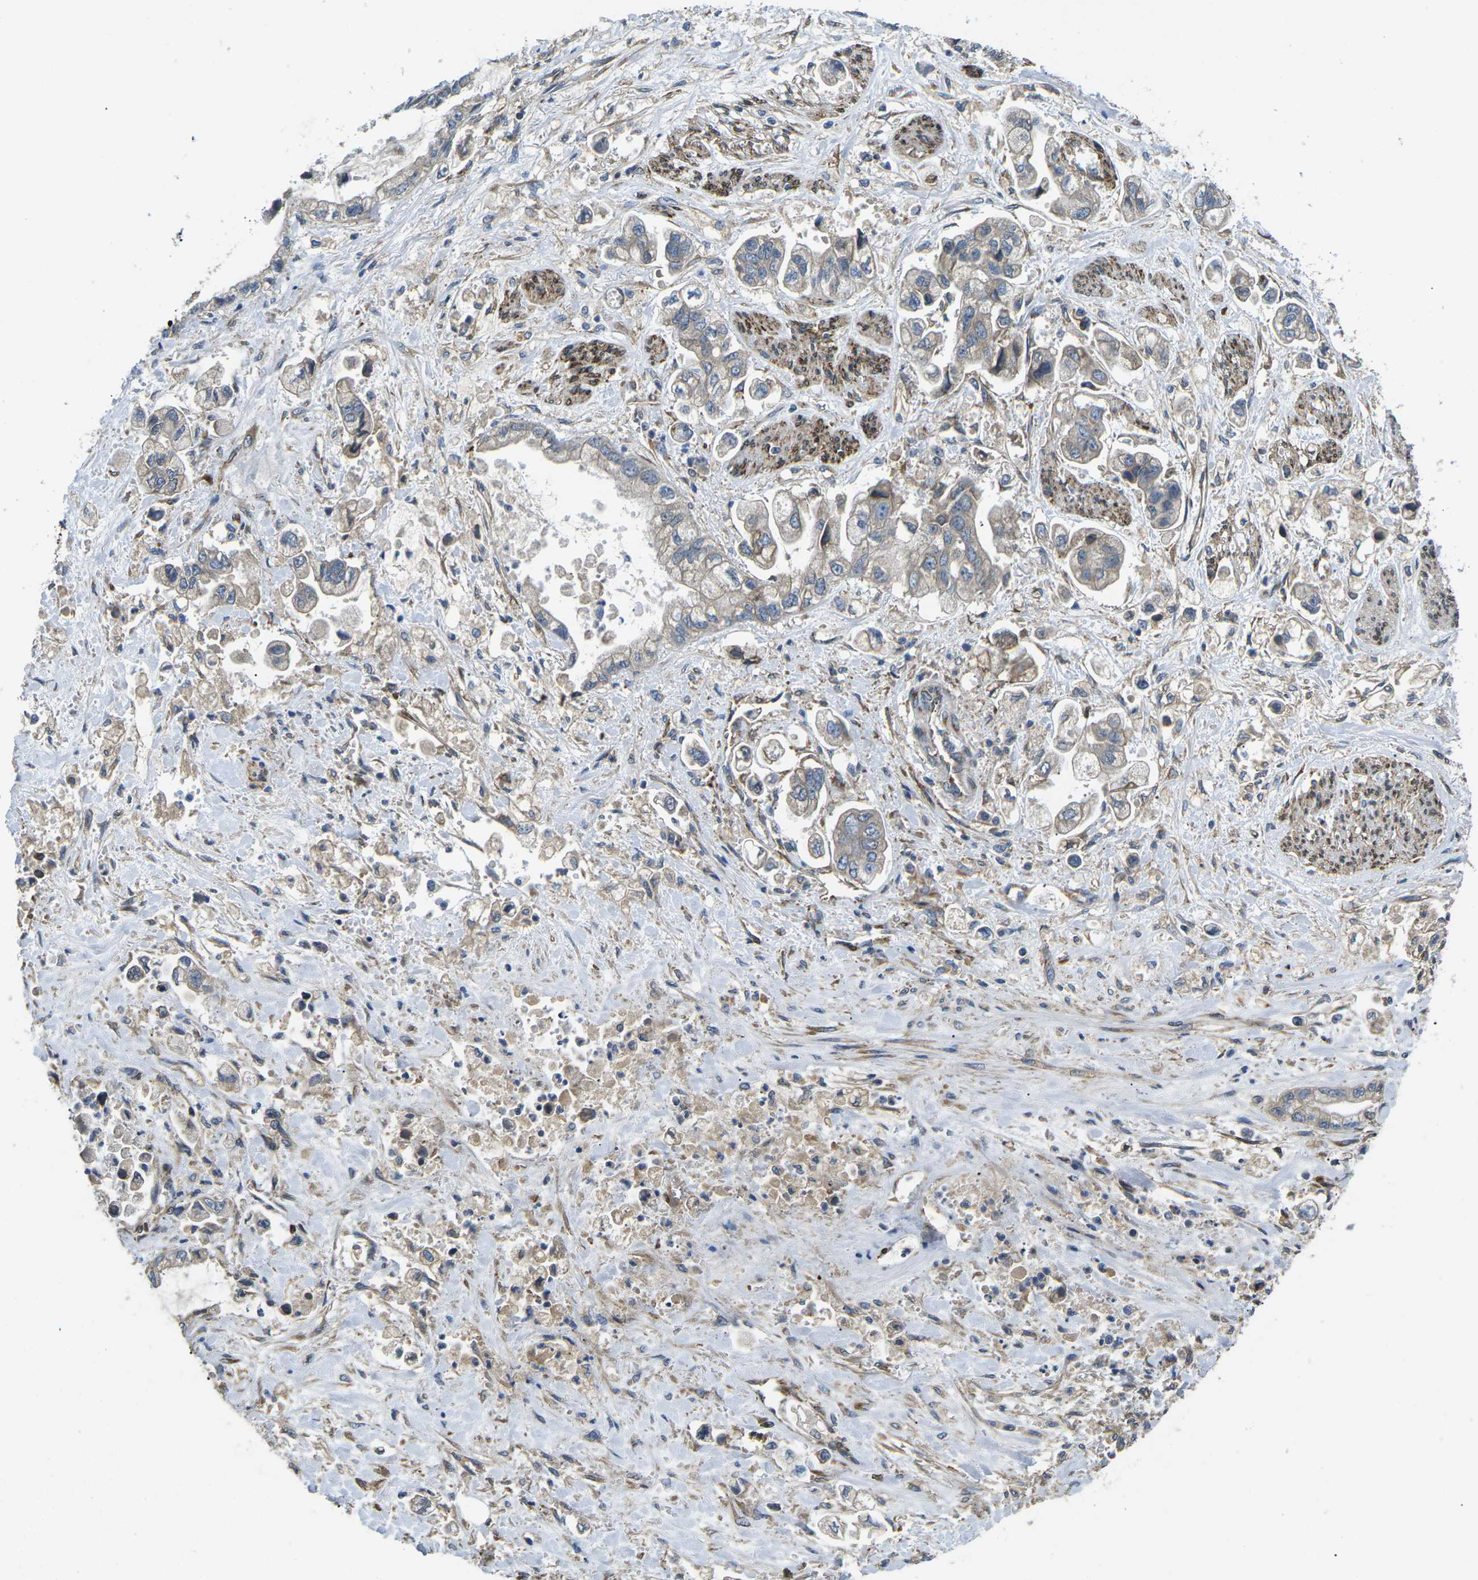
{"staining": {"intensity": "weak", "quantity": "<25%", "location": "cytoplasmic/membranous"}, "tissue": "stomach cancer", "cell_type": "Tumor cells", "image_type": "cancer", "snomed": [{"axis": "morphology", "description": "Normal tissue, NOS"}, {"axis": "morphology", "description": "Adenocarcinoma, NOS"}, {"axis": "topography", "description": "Stomach"}], "caption": "There is no significant expression in tumor cells of stomach adenocarcinoma.", "gene": "PDZD8", "patient": {"sex": "male", "age": 62}}